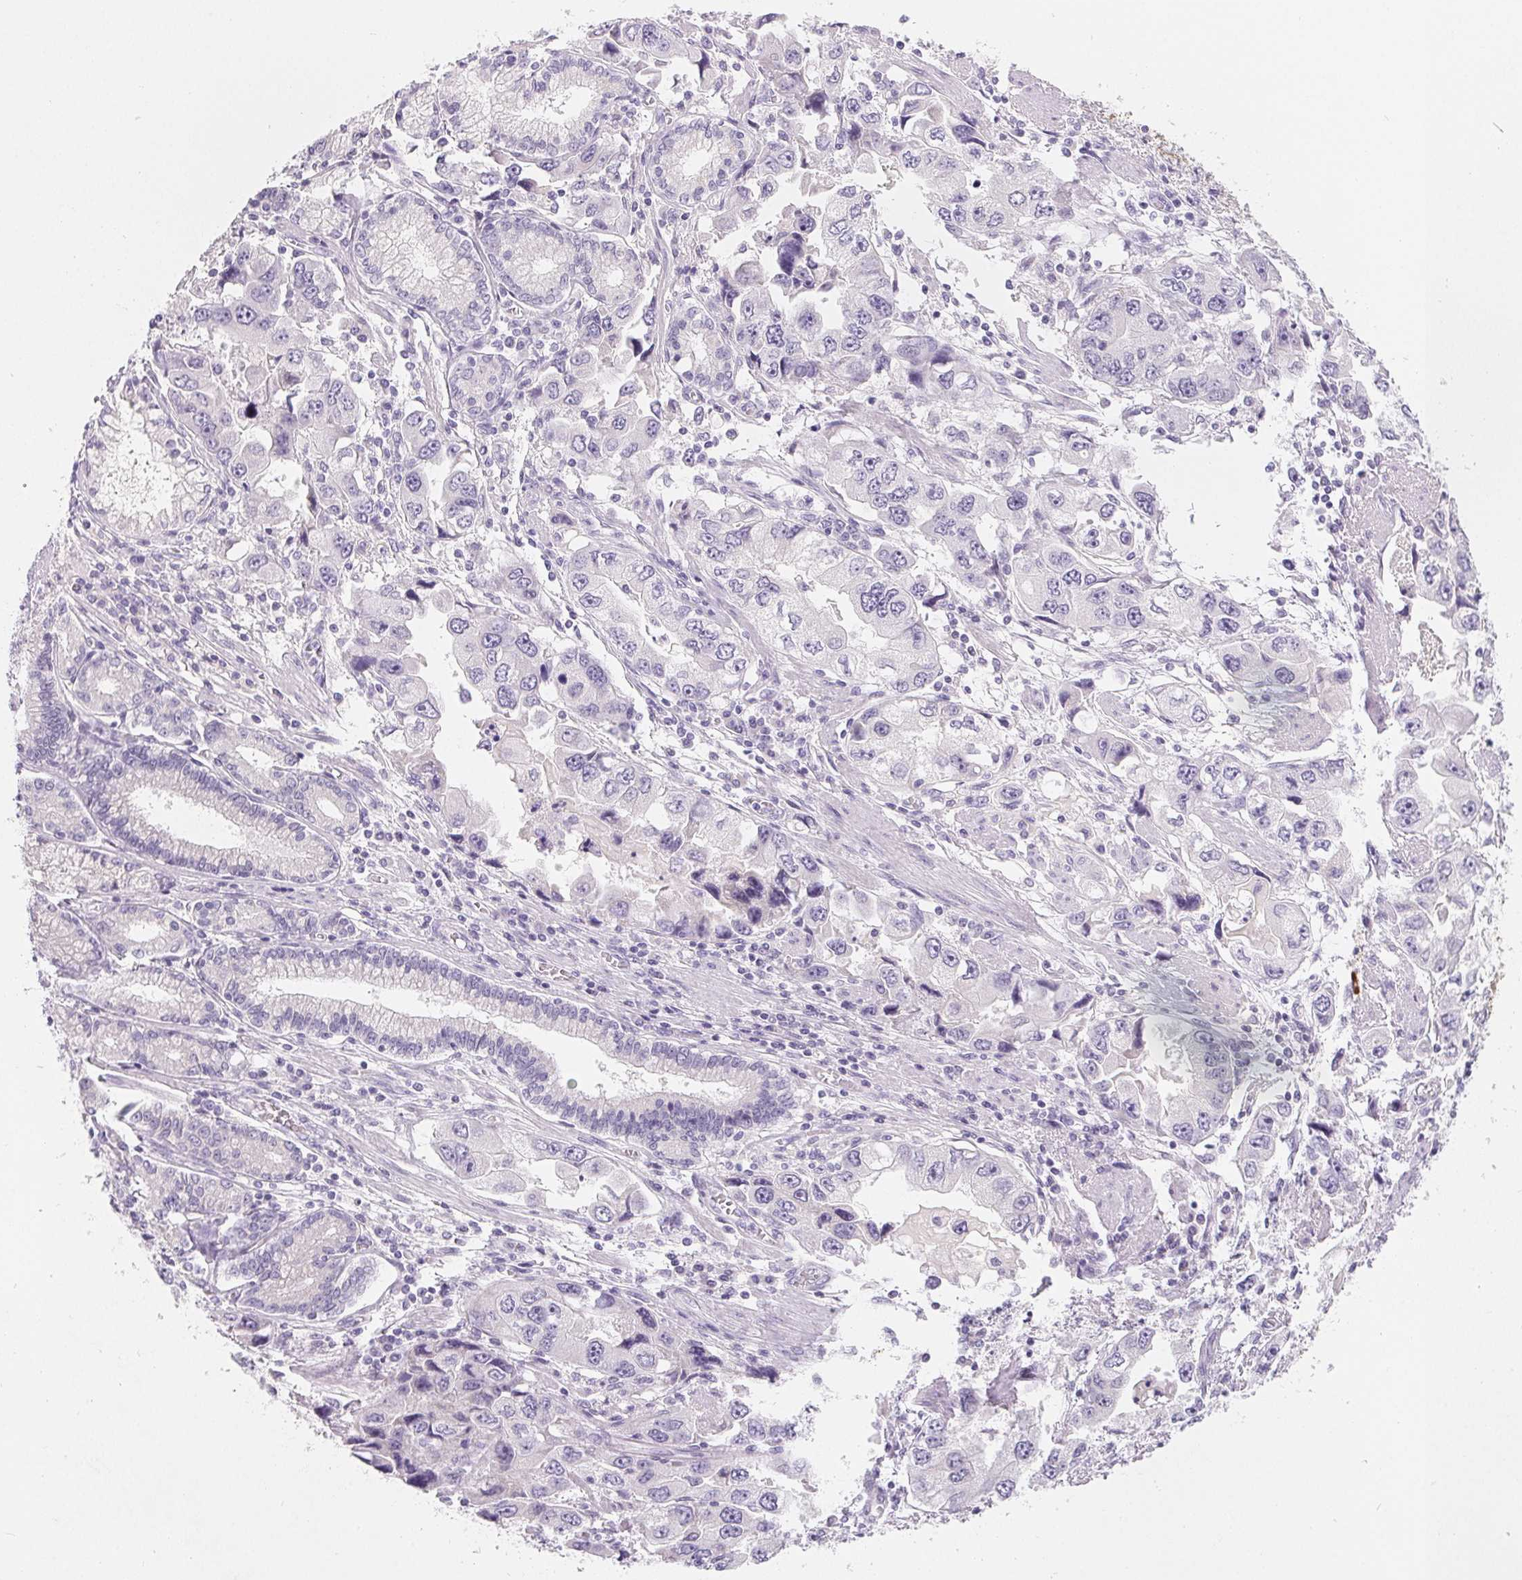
{"staining": {"intensity": "negative", "quantity": "none", "location": "none"}, "tissue": "stomach cancer", "cell_type": "Tumor cells", "image_type": "cancer", "snomed": [{"axis": "morphology", "description": "Adenocarcinoma, NOS"}, {"axis": "topography", "description": "Stomach, lower"}], "caption": "High magnification brightfield microscopy of stomach cancer (adenocarcinoma) stained with DAB (3,3'-diaminobenzidine) (brown) and counterstained with hematoxylin (blue): tumor cells show no significant staining.", "gene": "SPACA5B", "patient": {"sex": "female", "age": 93}}